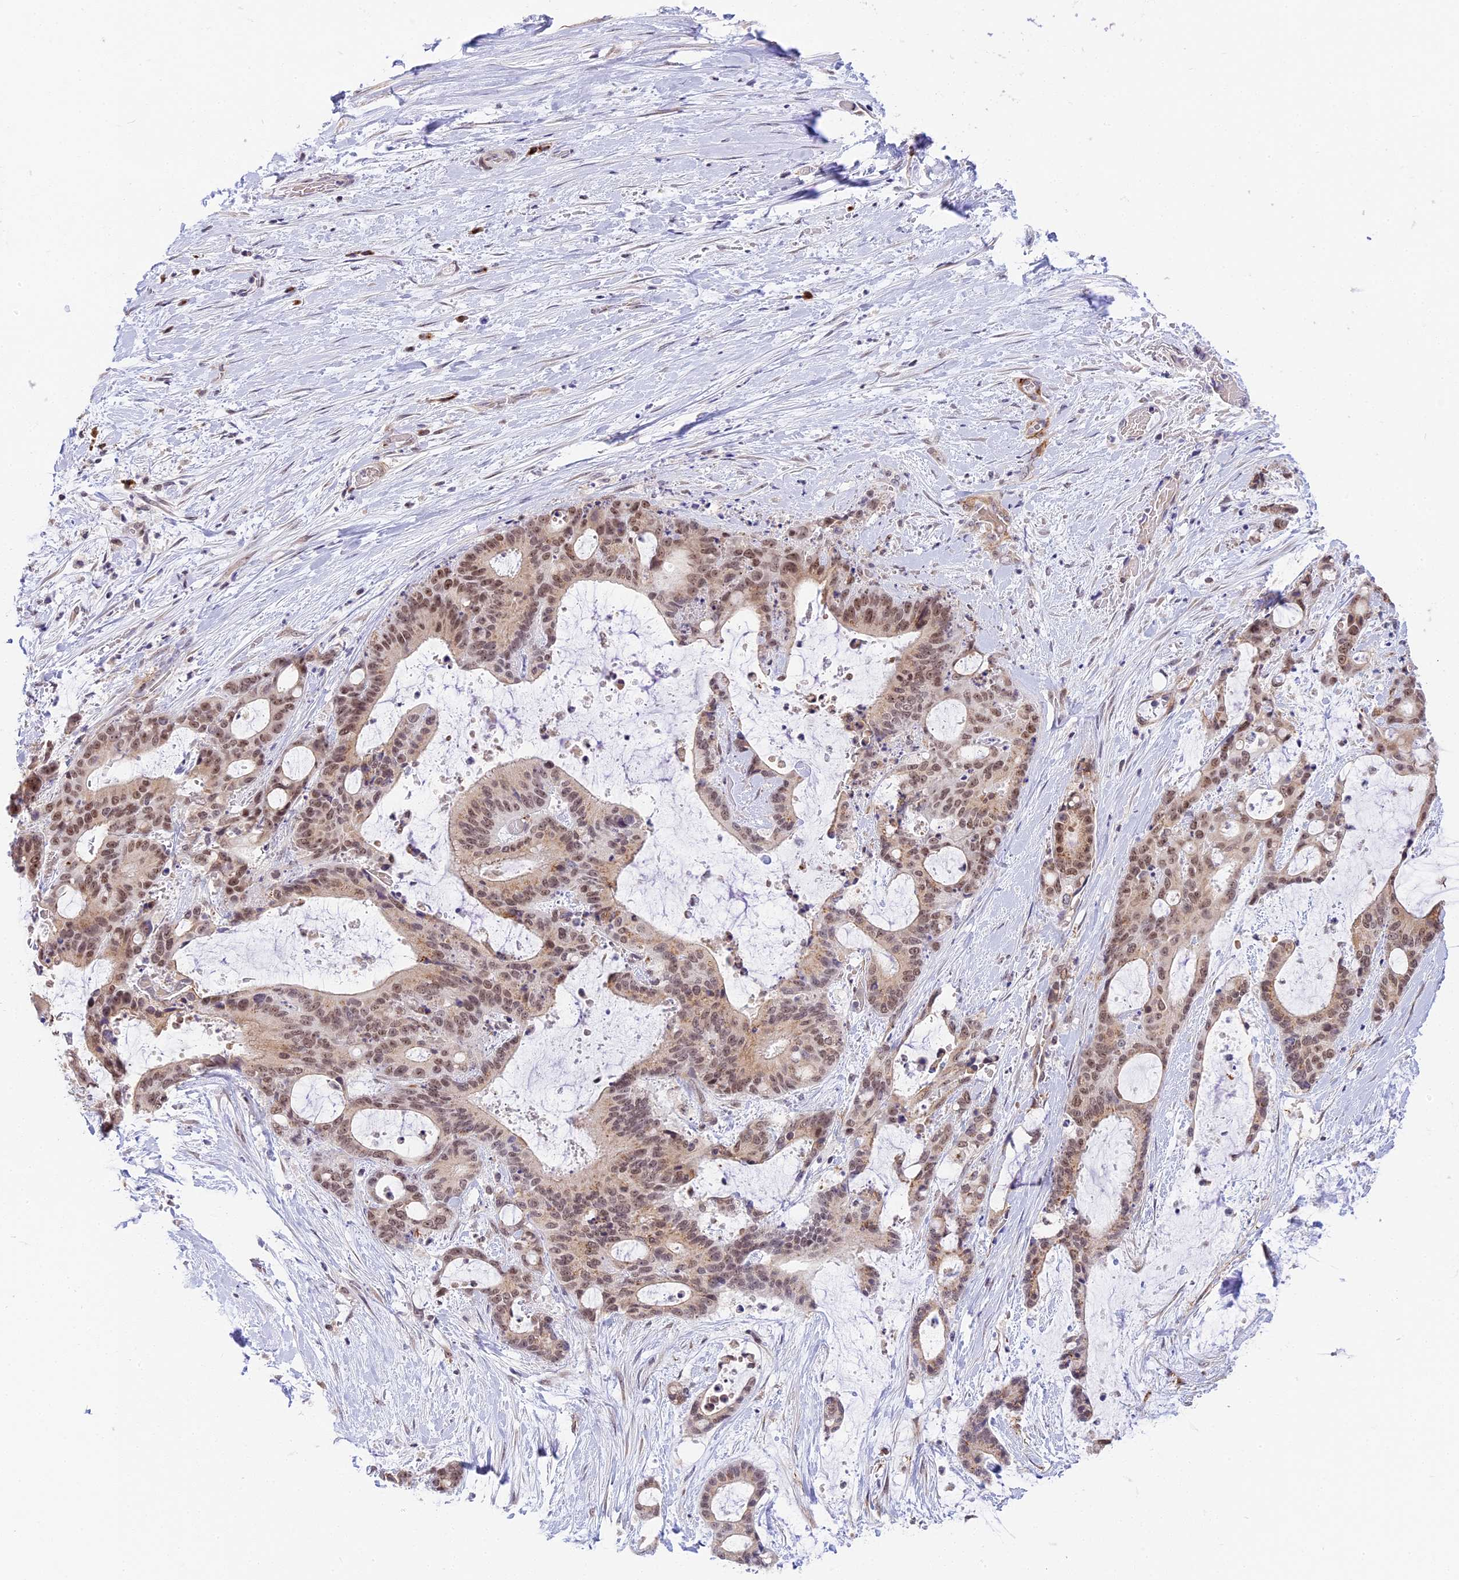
{"staining": {"intensity": "moderate", "quantity": ">75%", "location": "cytoplasmic/membranous,nuclear"}, "tissue": "liver cancer", "cell_type": "Tumor cells", "image_type": "cancer", "snomed": [{"axis": "morphology", "description": "Normal tissue, NOS"}, {"axis": "morphology", "description": "Cholangiocarcinoma"}, {"axis": "topography", "description": "Liver"}, {"axis": "topography", "description": "Peripheral nerve tissue"}], "caption": "Immunohistochemical staining of liver cancer (cholangiocarcinoma) reveals medium levels of moderate cytoplasmic/membranous and nuclear expression in approximately >75% of tumor cells. Using DAB (brown) and hematoxylin (blue) stains, captured at high magnification using brightfield microscopy.", "gene": "HEATR5B", "patient": {"sex": "female", "age": 73}}